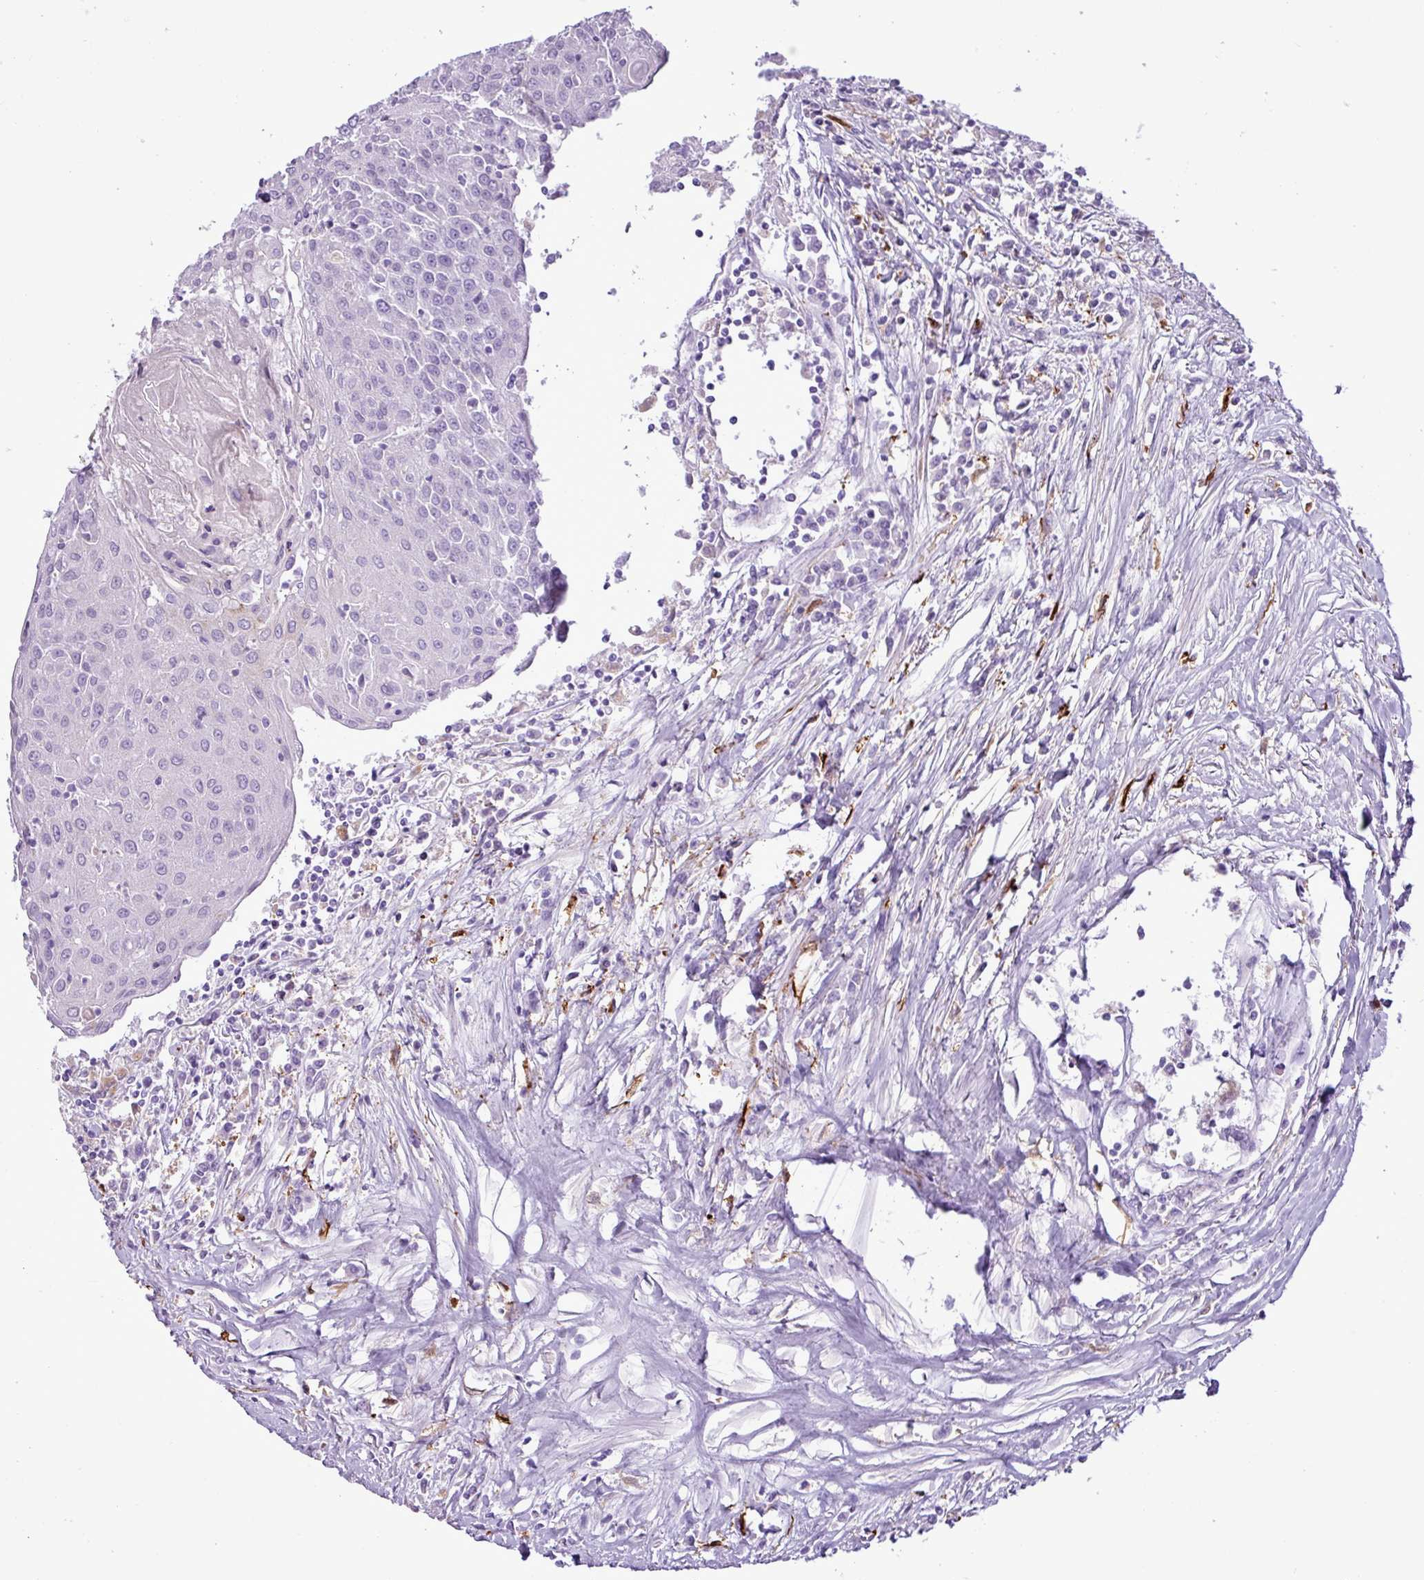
{"staining": {"intensity": "negative", "quantity": "none", "location": "none"}, "tissue": "urothelial cancer", "cell_type": "Tumor cells", "image_type": "cancer", "snomed": [{"axis": "morphology", "description": "Urothelial carcinoma, High grade"}, {"axis": "topography", "description": "Urinary bladder"}], "caption": "Immunohistochemistry of human urothelial cancer exhibits no expression in tumor cells. The staining was performed using DAB (3,3'-diaminobenzidine) to visualize the protein expression in brown, while the nuclei were stained in blue with hematoxylin (Magnification: 20x).", "gene": "TMEM200C", "patient": {"sex": "female", "age": 85}}